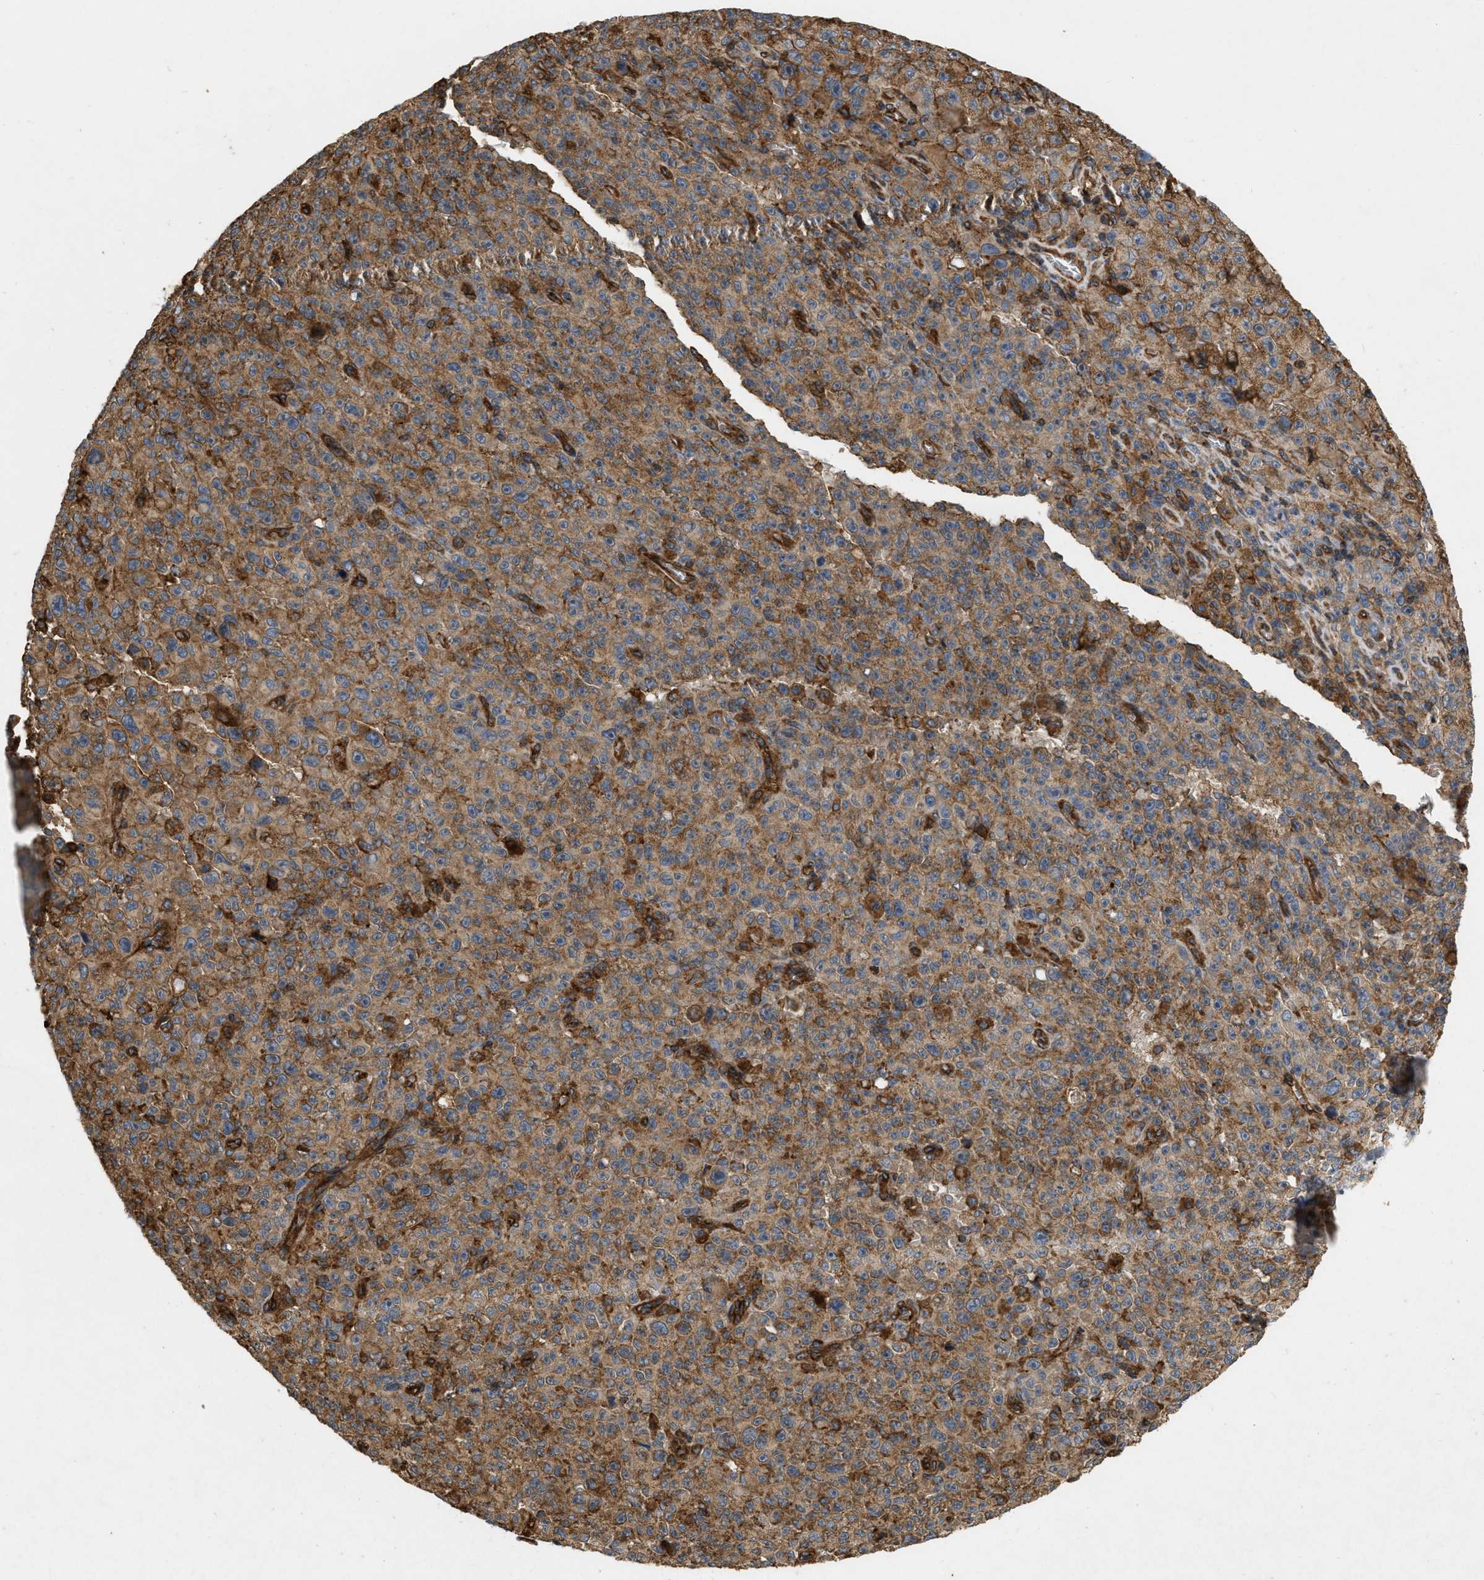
{"staining": {"intensity": "moderate", "quantity": ">75%", "location": "cytoplasmic/membranous"}, "tissue": "melanoma", "cell_type": "Tumor cells", "image_type": "cancer", "snomed": [{"axis": "morphology", "description": "Malignant melanoma, NOS"}, {"axis": "topography", "description": "Skin"}], "caption": "Malignant melanoma was stained to show a protein in brown. There is medium levels of moderate cytoplasmic/membranous positivity in about >75% of tumor cells.", "gene": "GNB4", "patient": {"sex": "female", "age": 82}}